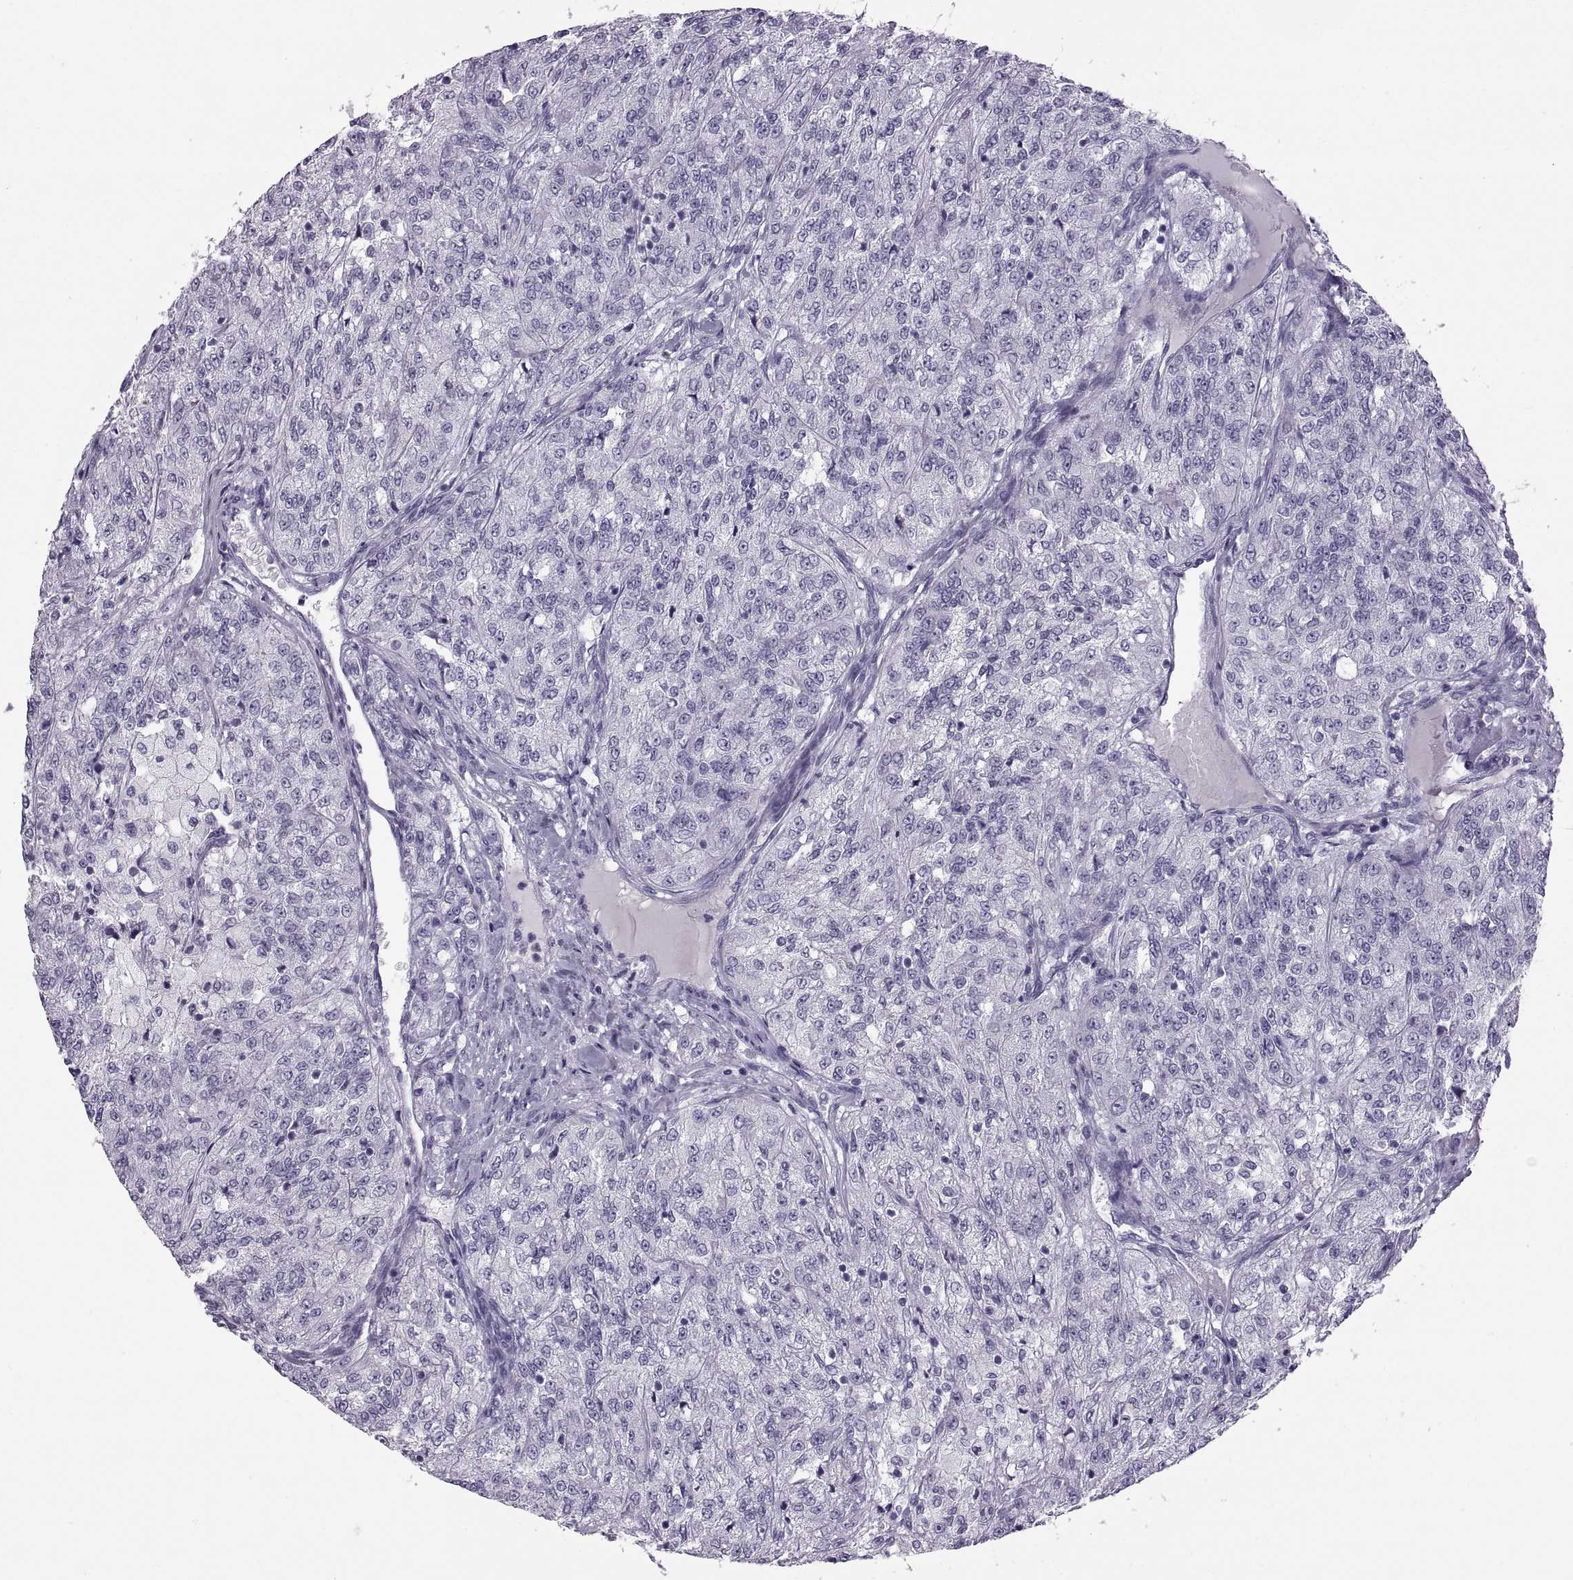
{"staining": {"intensity": "negative", "quantity": "none", "location": "none"}, "tissue": "renal cancer", "cell_type": "Tumor cells", "image_type": "cancer", "snomed": [{"axis": "morphology", "description": "Adenocarcinoma, NOS"}, {"axis": "topography", "description": "Kidney"}], "caption": "Renal cancer (adenocarcinoma) was stained to show a protein in brown. There is no significant expression in tumor cells. Brightfield microscopy of immunohistochemistry stained with DAB (brown) and hematoxylin (blue), captured at high magnification.", "gene": "WFDC8", "patient": {"sex": "female", "age": 63}}